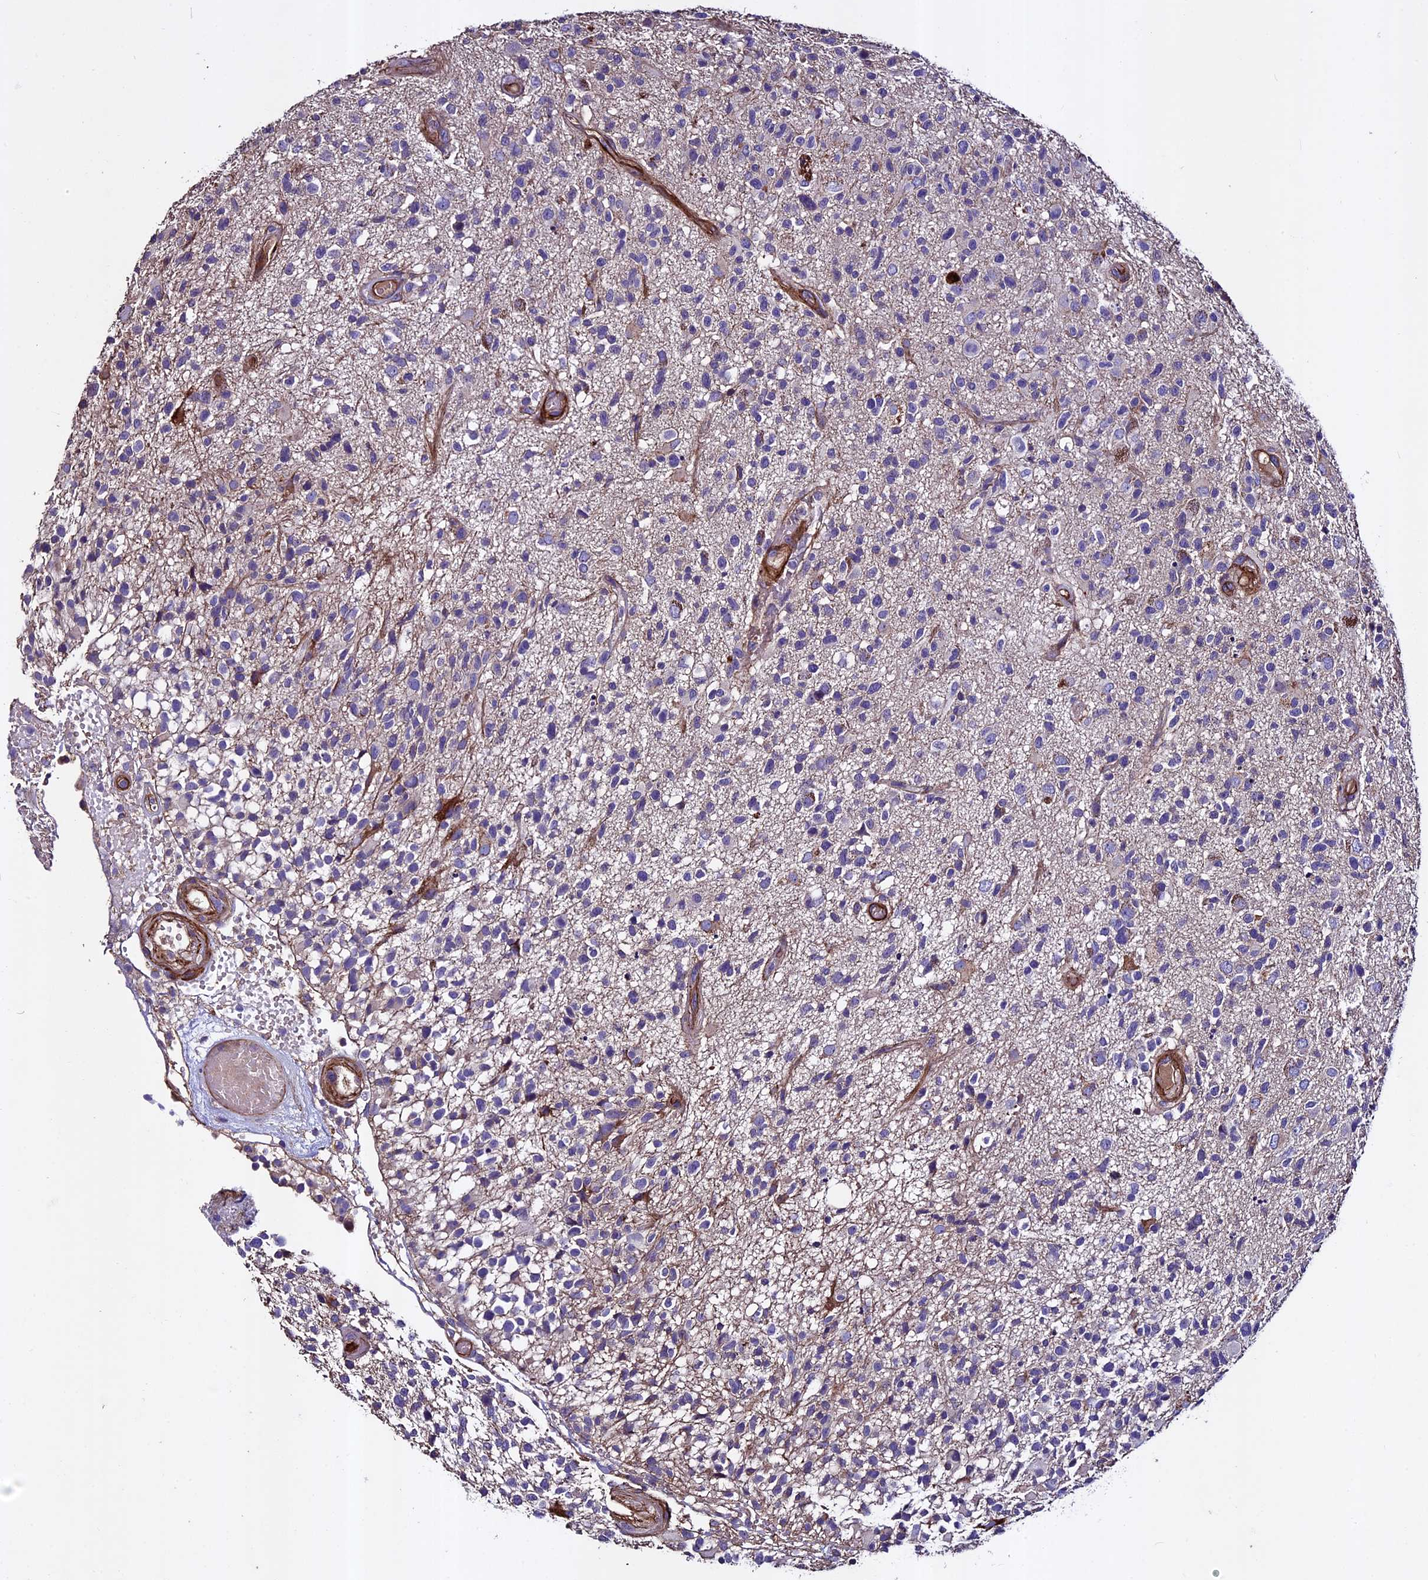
{"staining": {"intensity": "negative", "quantity": "none", "location": "none"}, "tissue": "glioma", "cell_type": "Tumor cells", "image_type": "cancer", "snomed": [{"axis": "morphology", "description": "Glioma, malignant, High grade"}, {"axis": "morphology", "description": "Glioblastoma, NOS"}, {"axis": "topography", "description": "Brain"}], "caption": "An IHC image of glioma is shown. There is no staining in tumor cells of glioma.", "gene": "EVA1B", "patient": {"sex": "male", "age": 60}}